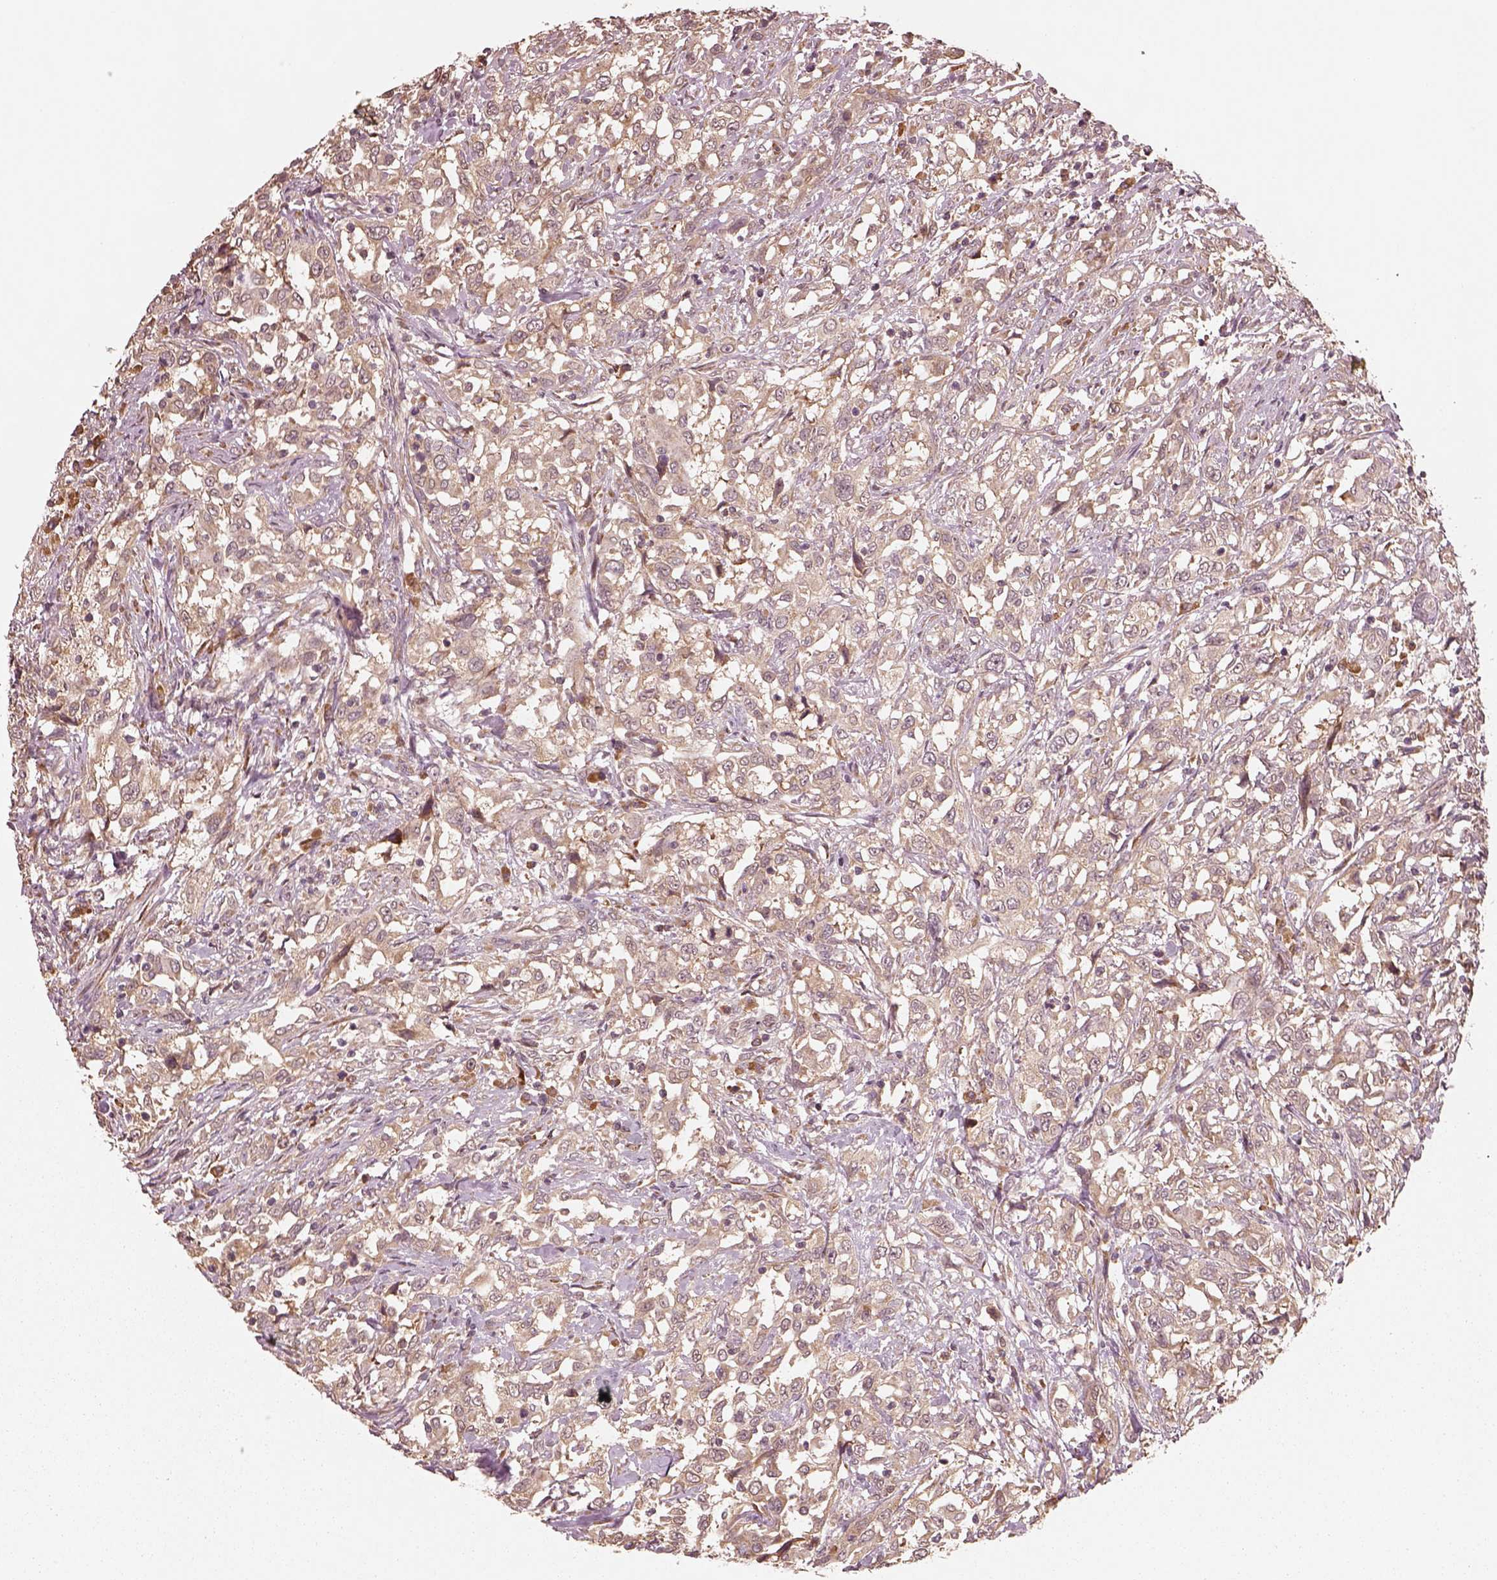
{"staining": {"intensity": "weak", "quantity": ">75%", "location": "cytoplasmic/membranous"}, "tissue": "urothelial cancer", "cell_type": "Tumor cells", "image_type": "cancer", "snomed": [{"axis": "morphology", "description": "Urothelial carcinoma, NOS"}, {"axis": "morphology", "description": "Urothelial carcinoma, High grade"}, {"axis": "topography", "description": "Urinary bladder"}], "caption": "Immunohistochemical staining of urothelial cancer exhibits low levels of weak cytoplasmic/membranous expression in approximately >75% of tumor cells.", "gene": "RPS5", "patient": {"sex": "female", "age": 64}}